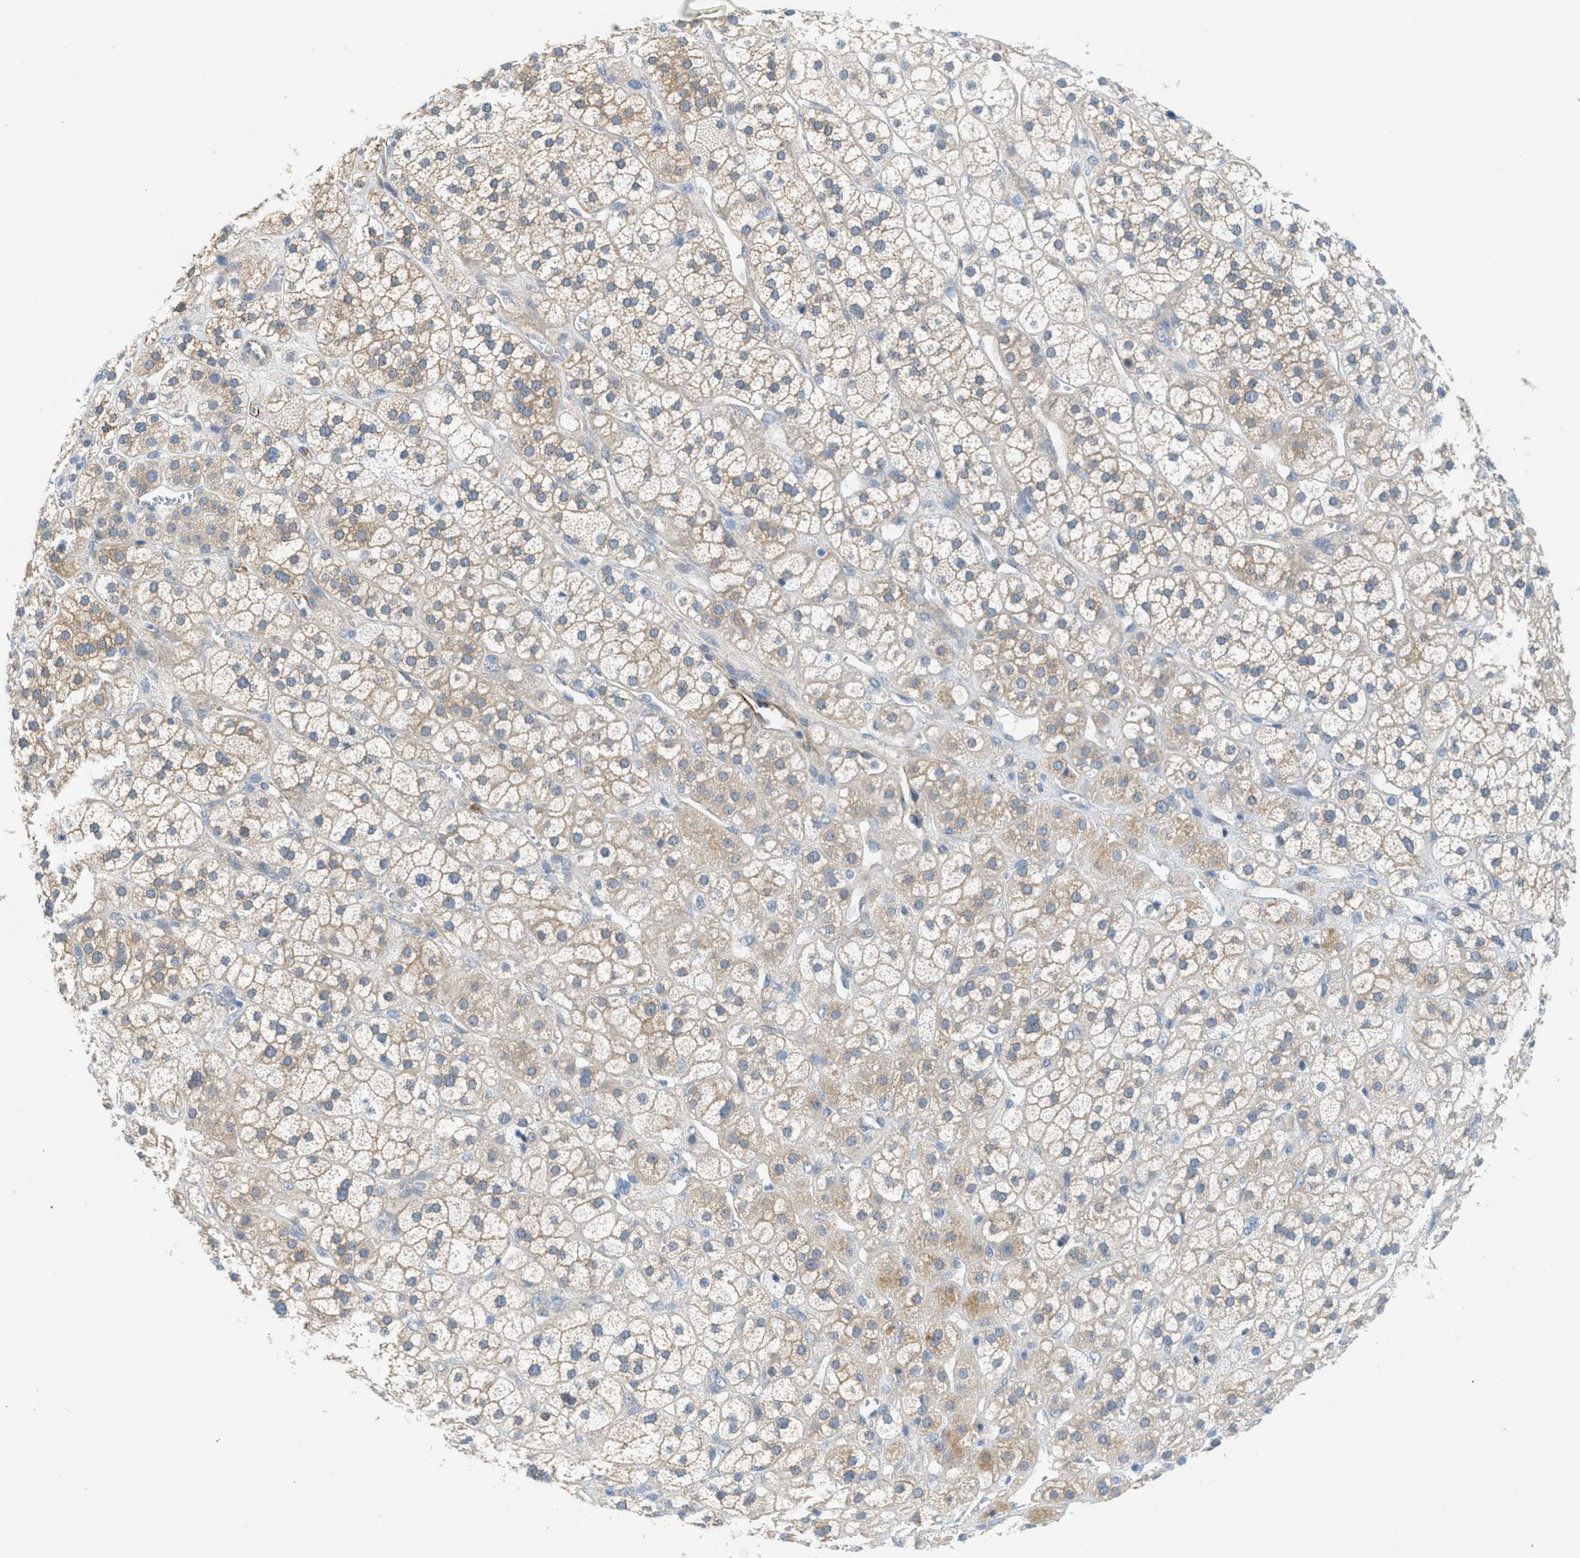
{"staining": {"intensity": "moderate", "quantity": "<25%", "location": "cytoplasmic/membranous"}, "tissue": "adrenal gland", "cell_type": "Glandular cells", "image_type": "normal", "snomed": [{"axis": "morphology", "description": "Normal tissue, NOS"}, {"axis": "topography", "description": "Adrenal gland"}], "caption": "Brown immunohistochemical staining in benign human adrenal gland displays moderate cytoplasmic/membranous staining in approximately <25% of glandular cells.", "gene": "ZFYVE9", "patient": {"sex": "male", "age": 56}}